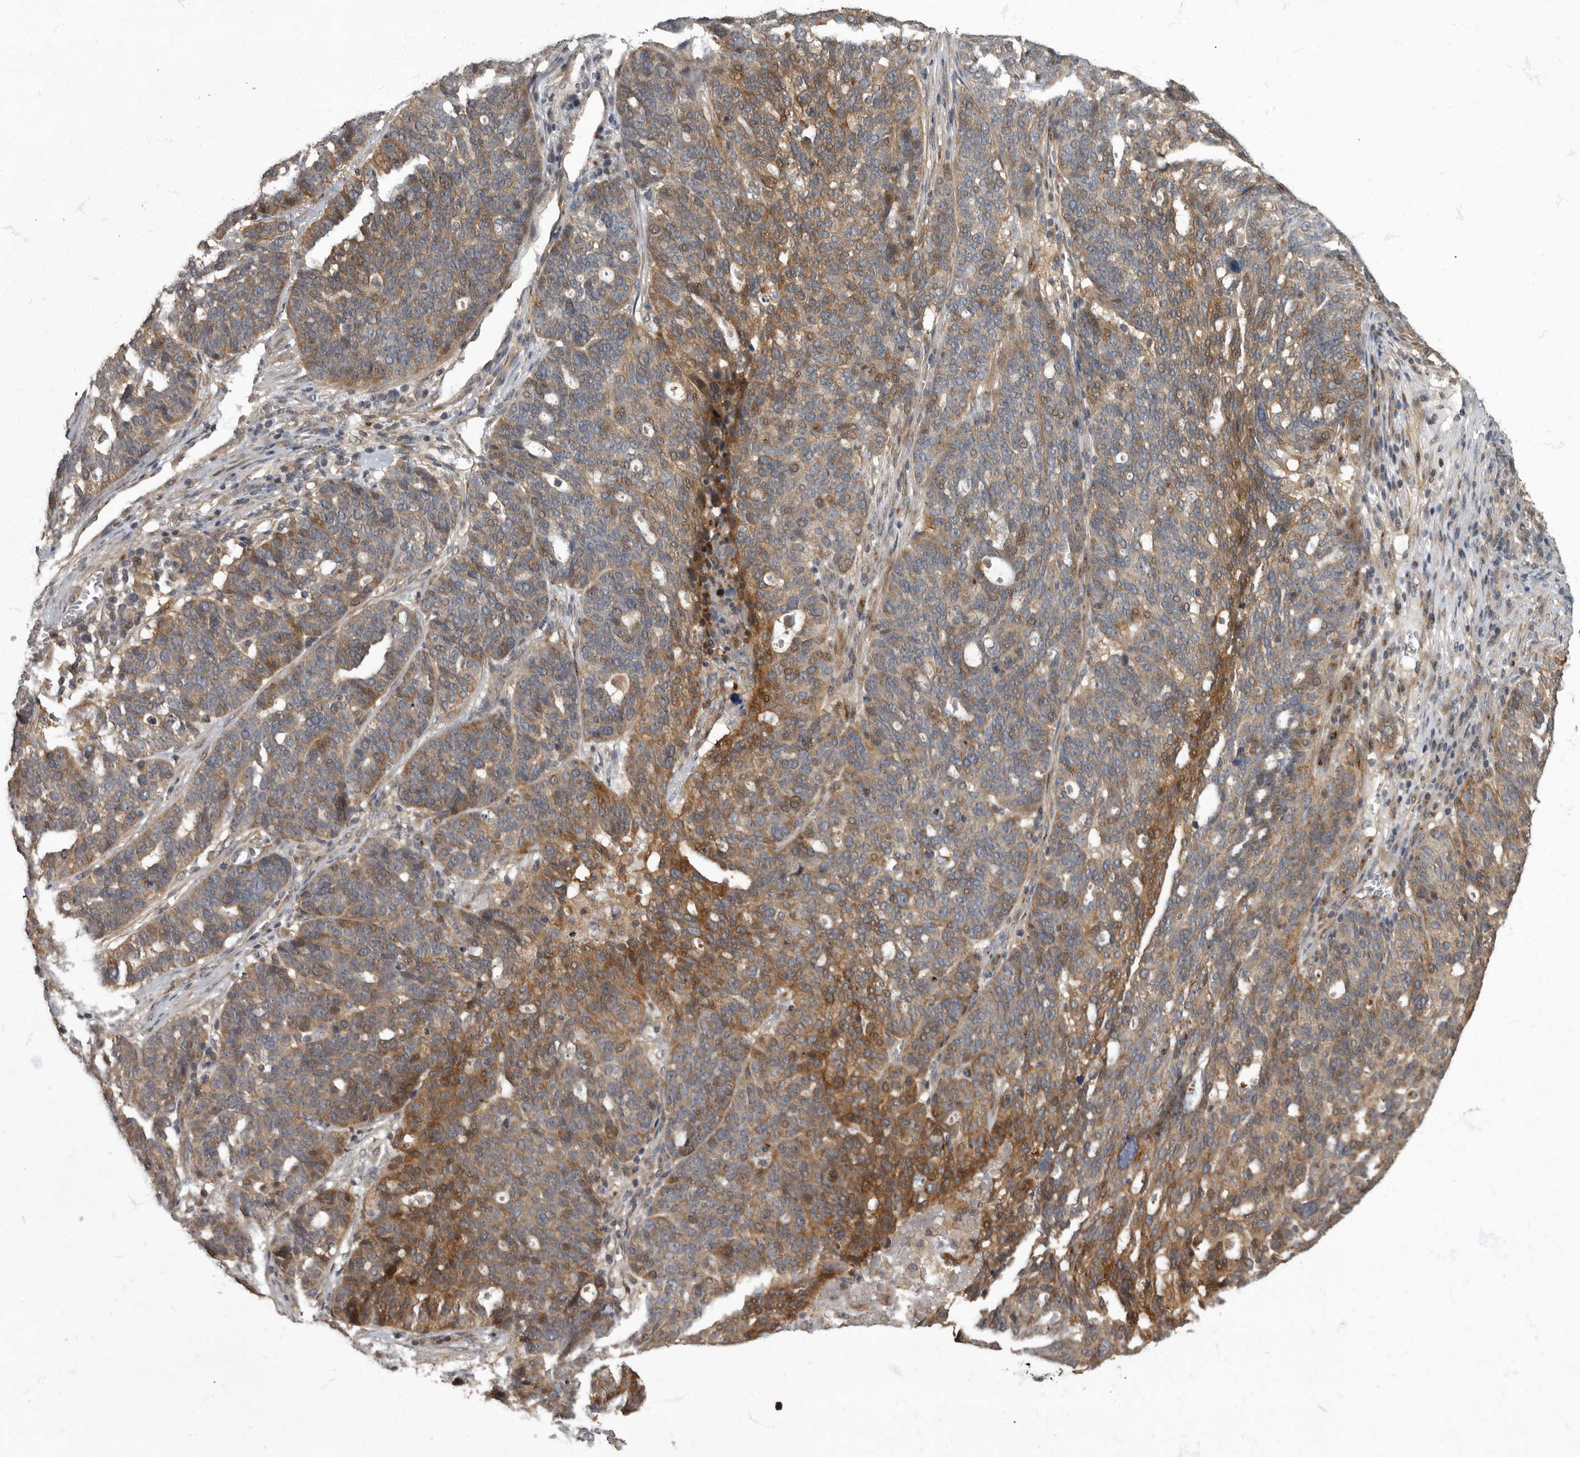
{"staining": {"intensity": "moderate", "quantity": "25%-75%", "location": "cytoplasmic/membranous"}, "tissue": "ovarian cancer", "cell_type": "Tumor cells", "image_type": "cancer", "snomed": [{"axis": "morphology", "description": "Cystadenocarcinoma, serous, NOS"}, {"axis": "topography", "description": "Ovary"}], "caption": "This photomicrograph exhibits immunohistochemistry staining of human ovarian cancer, with medium moderate cytoplasmic/membranous expression in about 25%-75% of tumor cells.", "gene": "IQCK", "patient": {"sex": "female", "age": 59}}